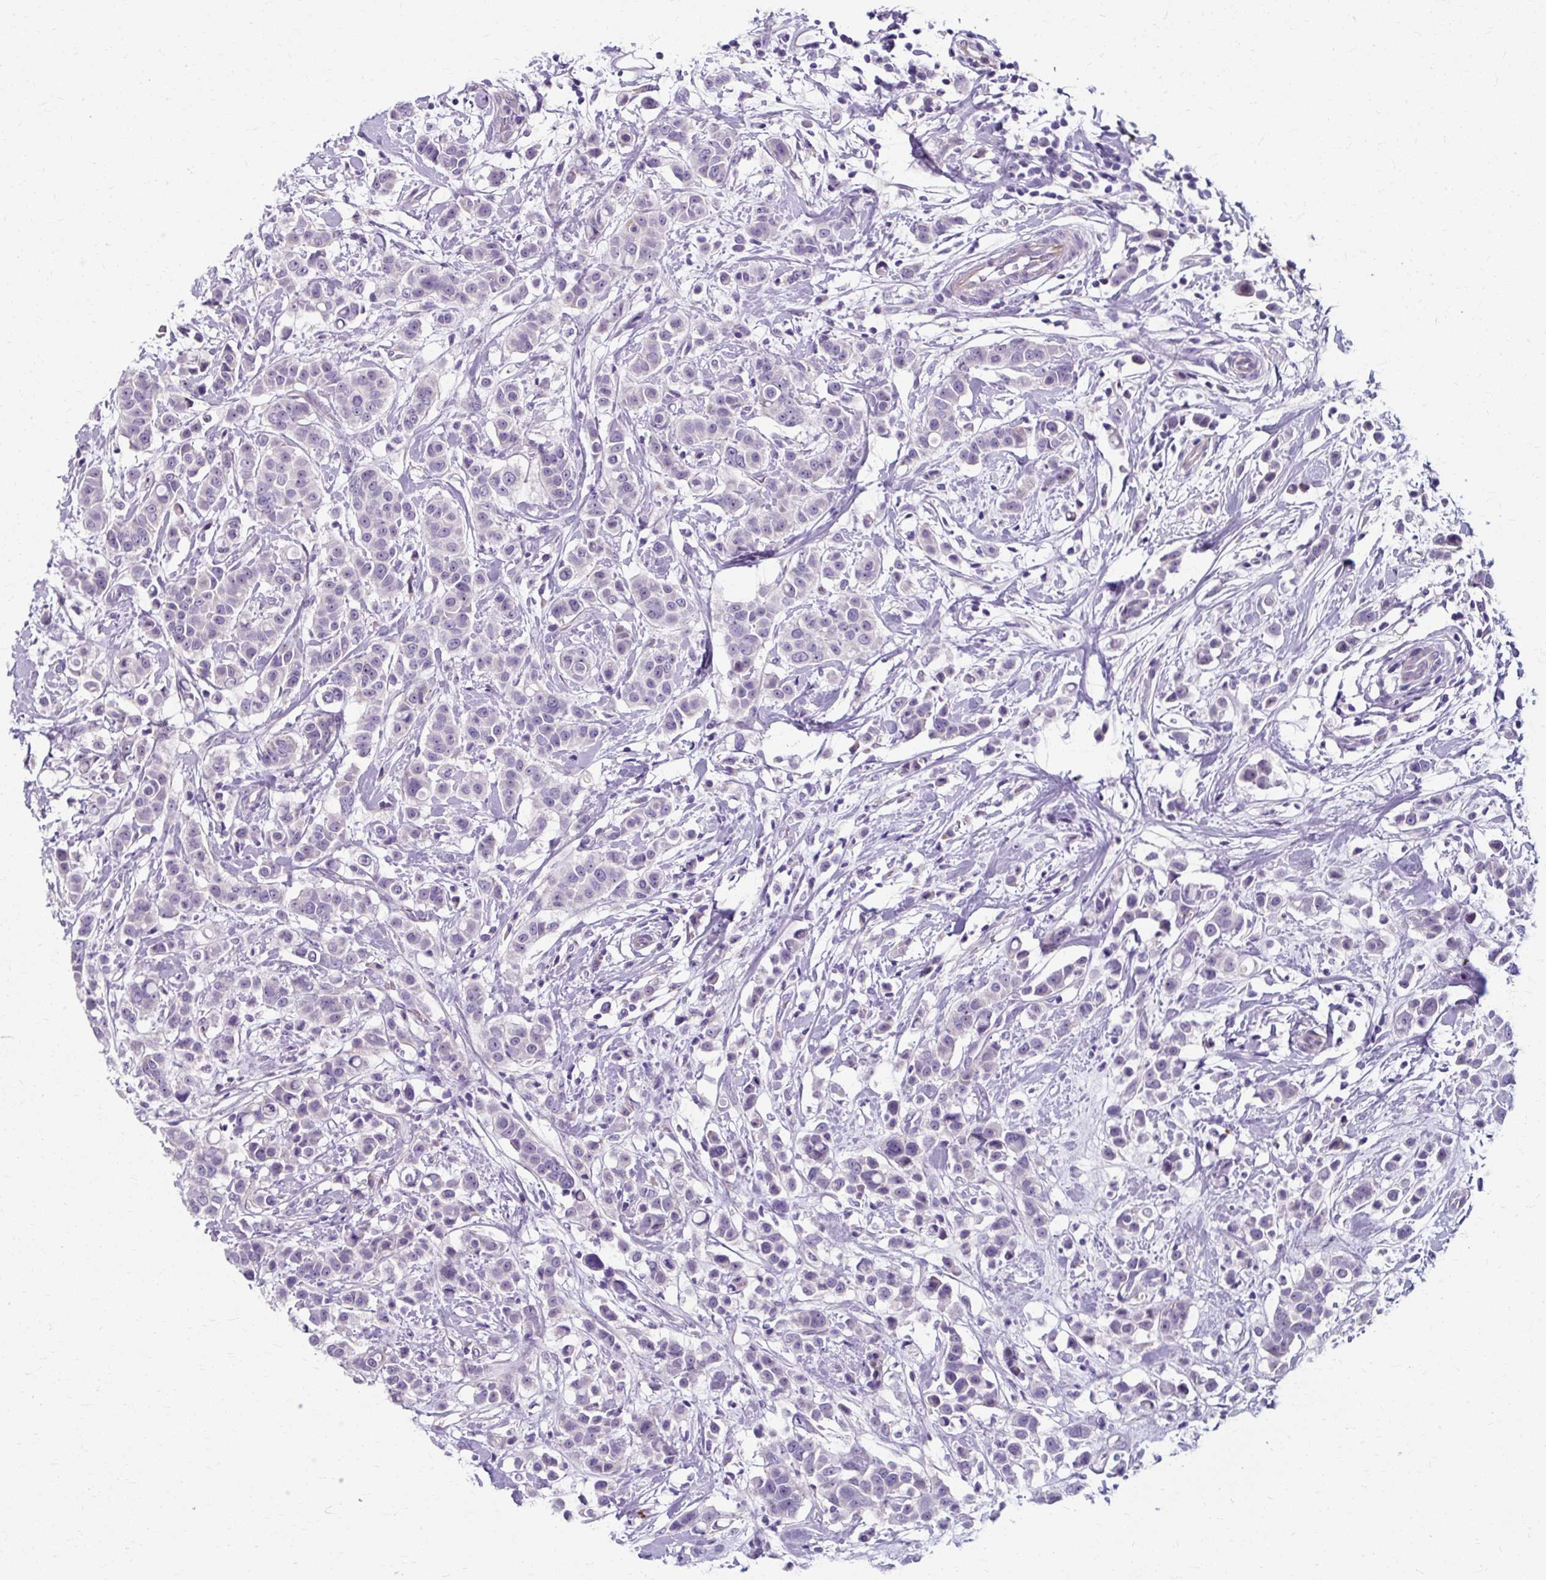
{"staining": {"intensity": "negative", "quantity": "none", "location": "none"}, "tissue": "breast cancer", "cell_type": "Tumor cells", "image_type": "cancer", "snomed": [{"axis": "morphology", "description": "Duct carcinoma"}, {"axis": "topography", "description": "Breast"}], "caption": "Immunohistochemistry (IHC) of human breast cancer (infiltrating ductal carcinoma) demonstrates no expression in tumor cells. The staining is performed using DAB (3,3'-diaminobenzidine) brown chromogen with nuclei counter-stained in using hematoxylin.", "gene": "ZNF555", "patient": {"sex": "female", "age": 27}}